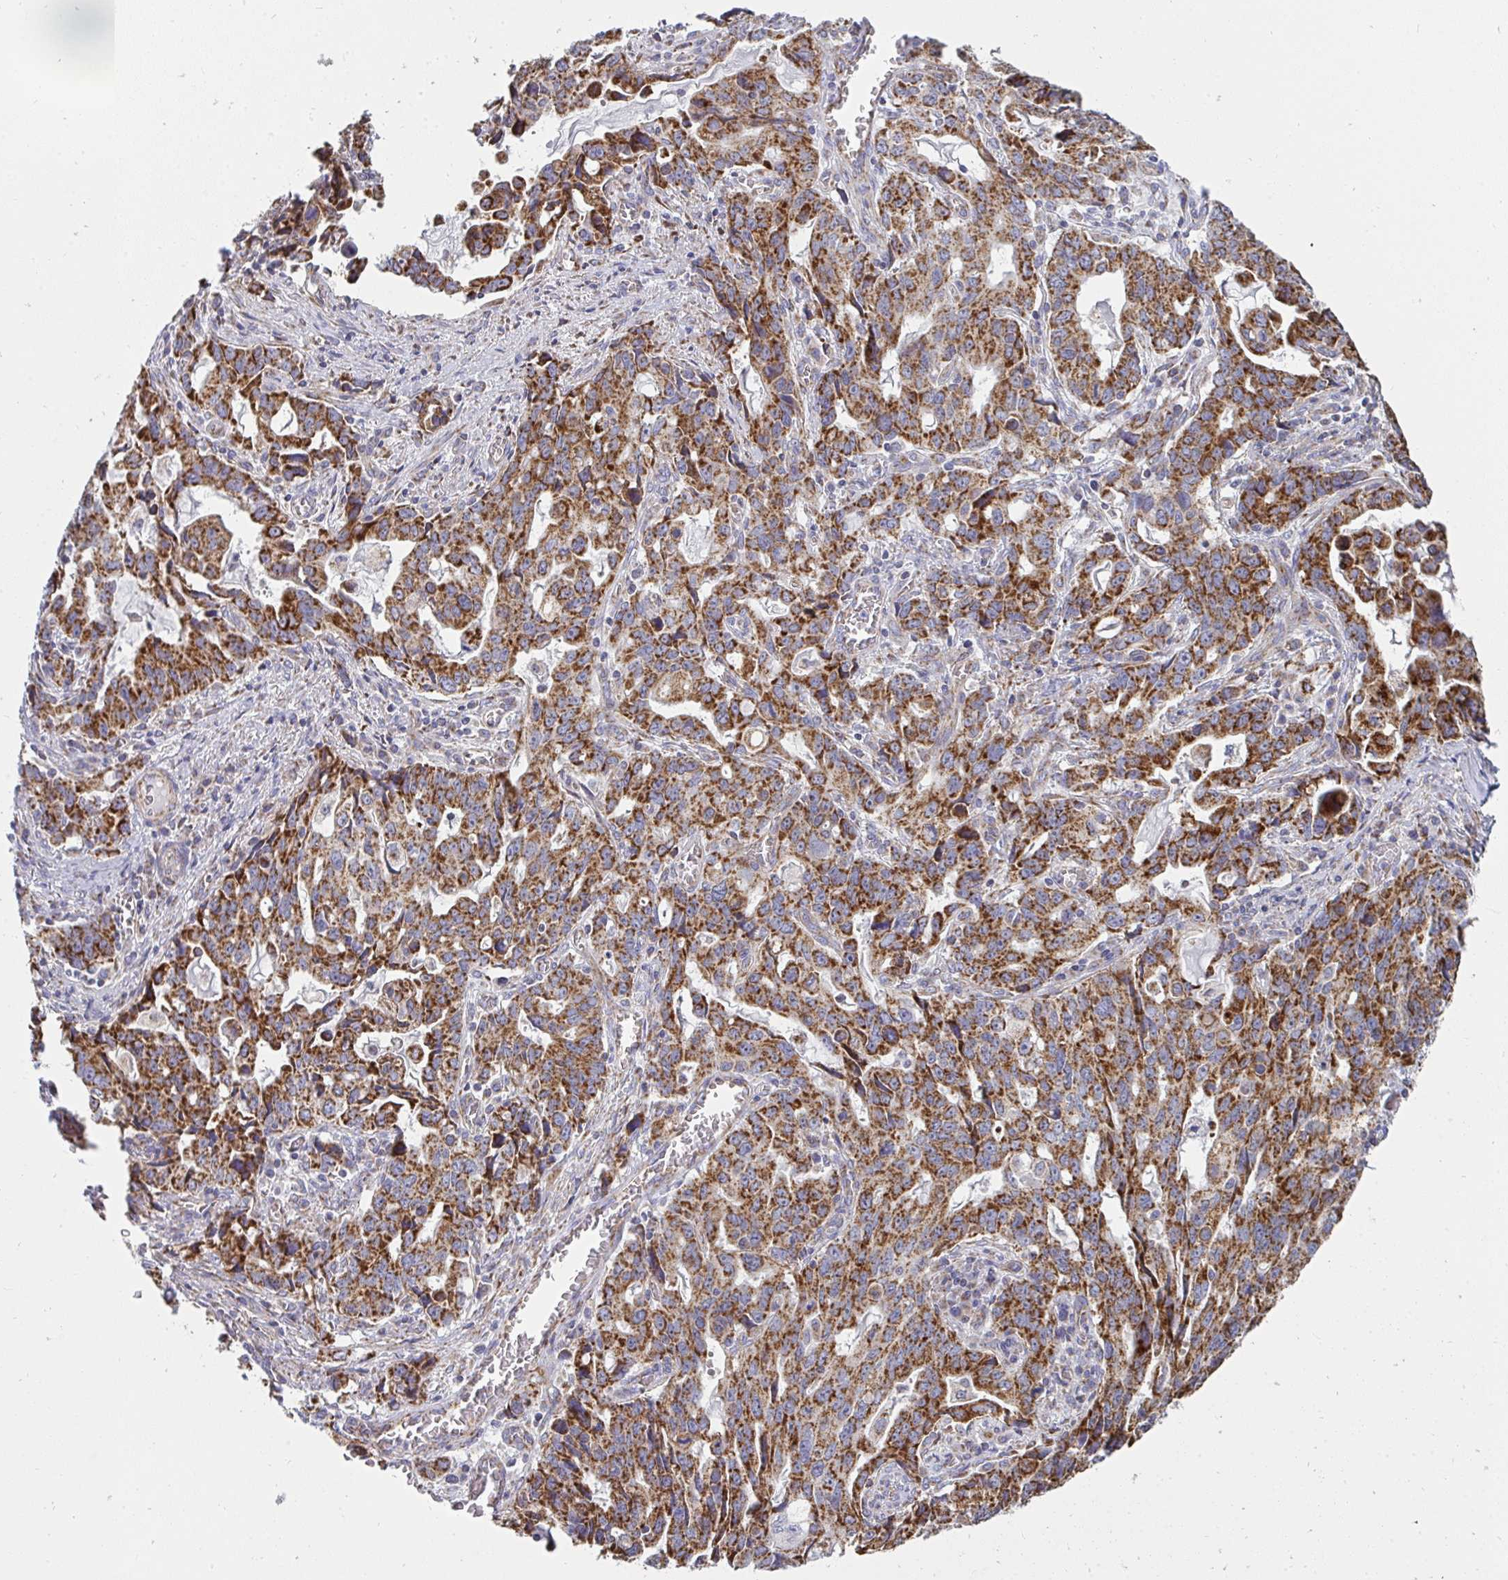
{"staining": {"intensity": "strong", "quantity": ">75%", "location": "cytoplasmic/membranous"}, "tissue": "stomach cancer", "cell_type": "Tumor cells", "image_type": "cancer", "snomed": [{"axis": "morphology", "description": "Adenocarcinoma, NOS"}, {"axis": "topography", "description": "Stomach, upper"}], "caption": "Stomach cancer stained with DAB immunohistochemistry (IHC) displays high levels of strong cytoplasmic/membranous staining in approximately >75% of tumor cells.", "gene": "FAHD1", "patient": {"sex": "male", "age": 85}}